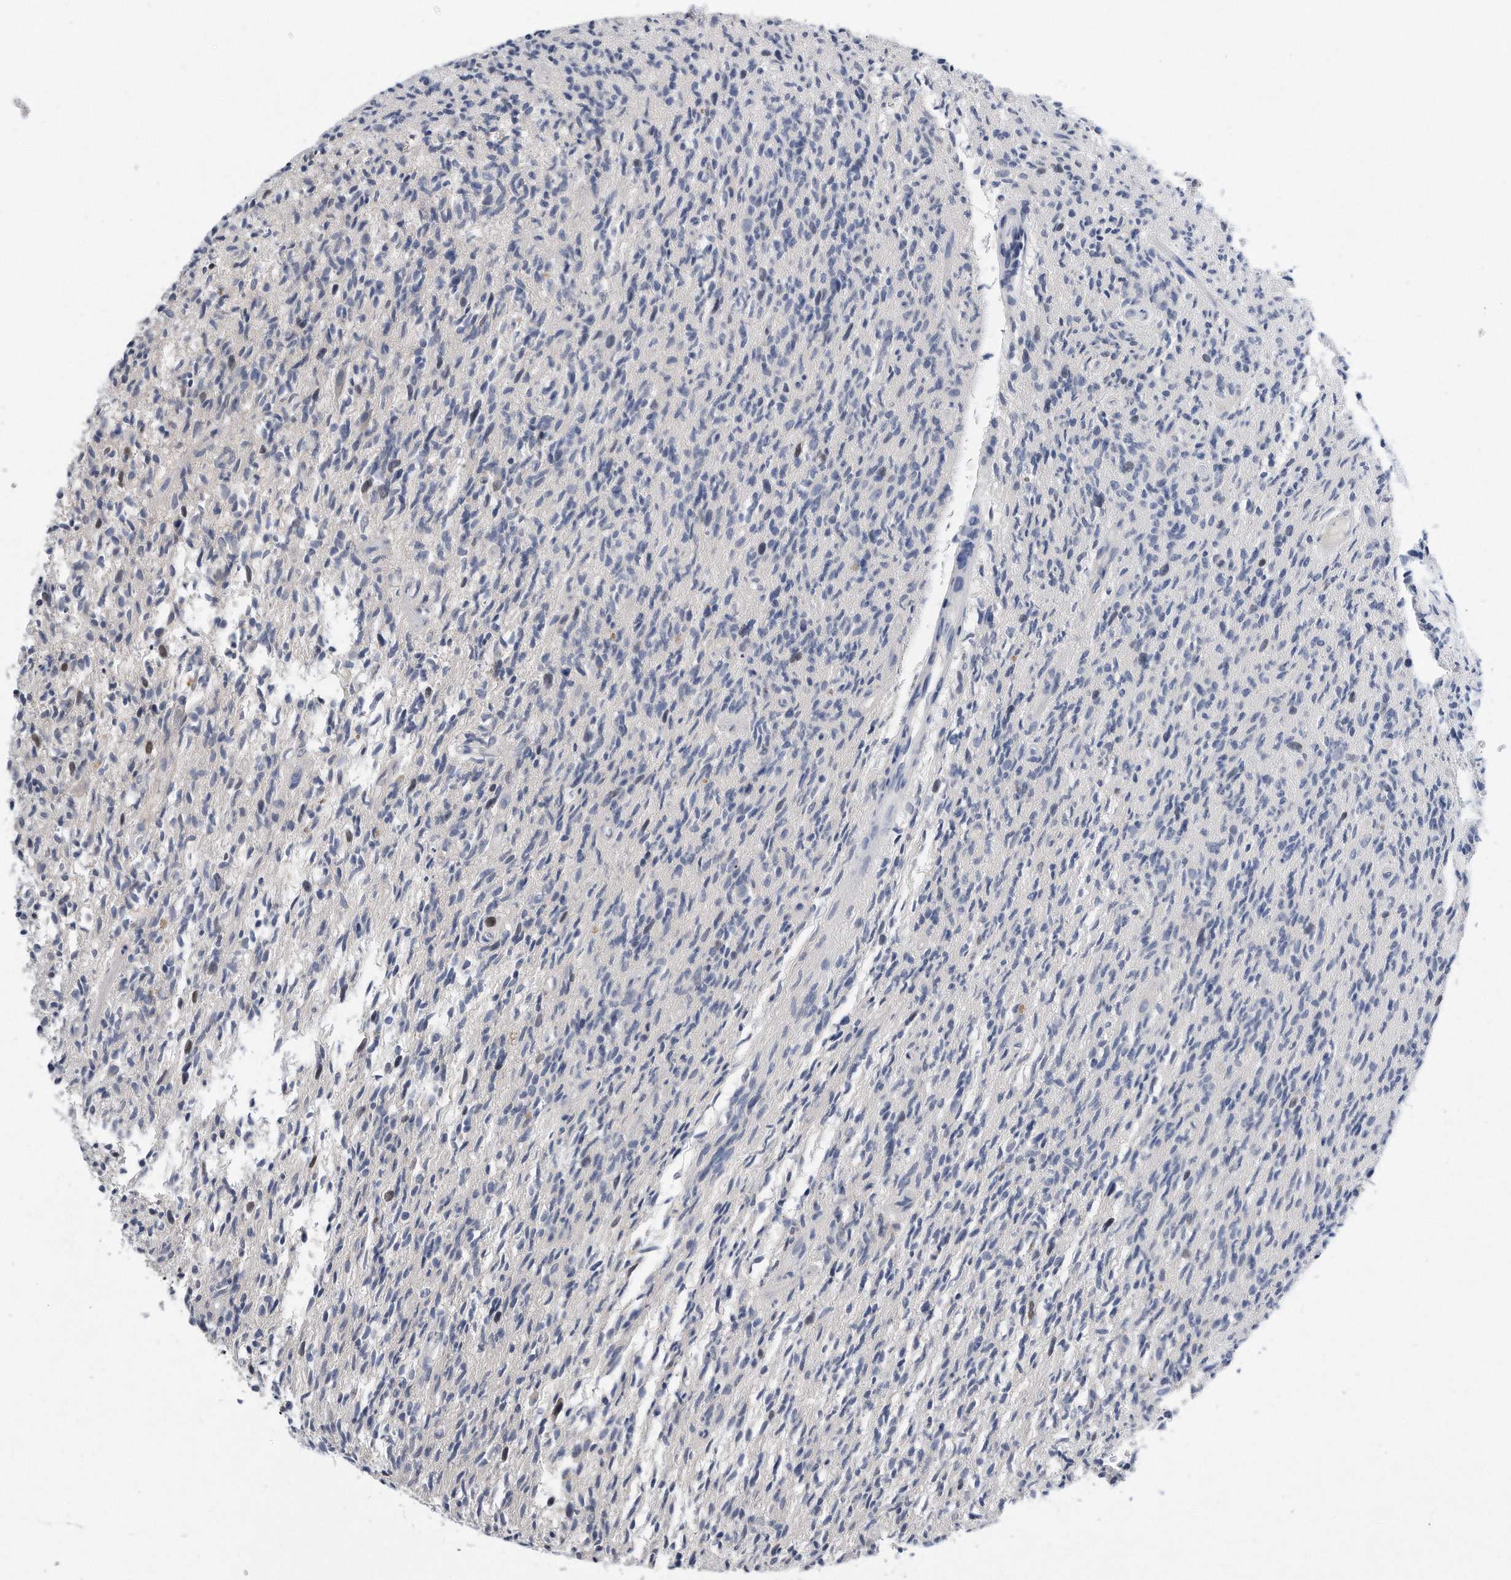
{"staining": {"intensity": "negative", "quantity": "none", "location": "none"}, "tissue": "glioma", "cell_type": "Tumor cells", "image_type": "cancer", "snomed": [{"axis": "morphology", "description": "Glioma, malignant, High grade"}, {"axis": "topography", "description": "Brain"}], "caption": "Immunohistochemistry (IHC) micrograph of glioma stained for a protein (brown), which exhibits no positivity in tumor cells.", "gene": "PCNA", "patient": {"sex": "female", "age": 57}}